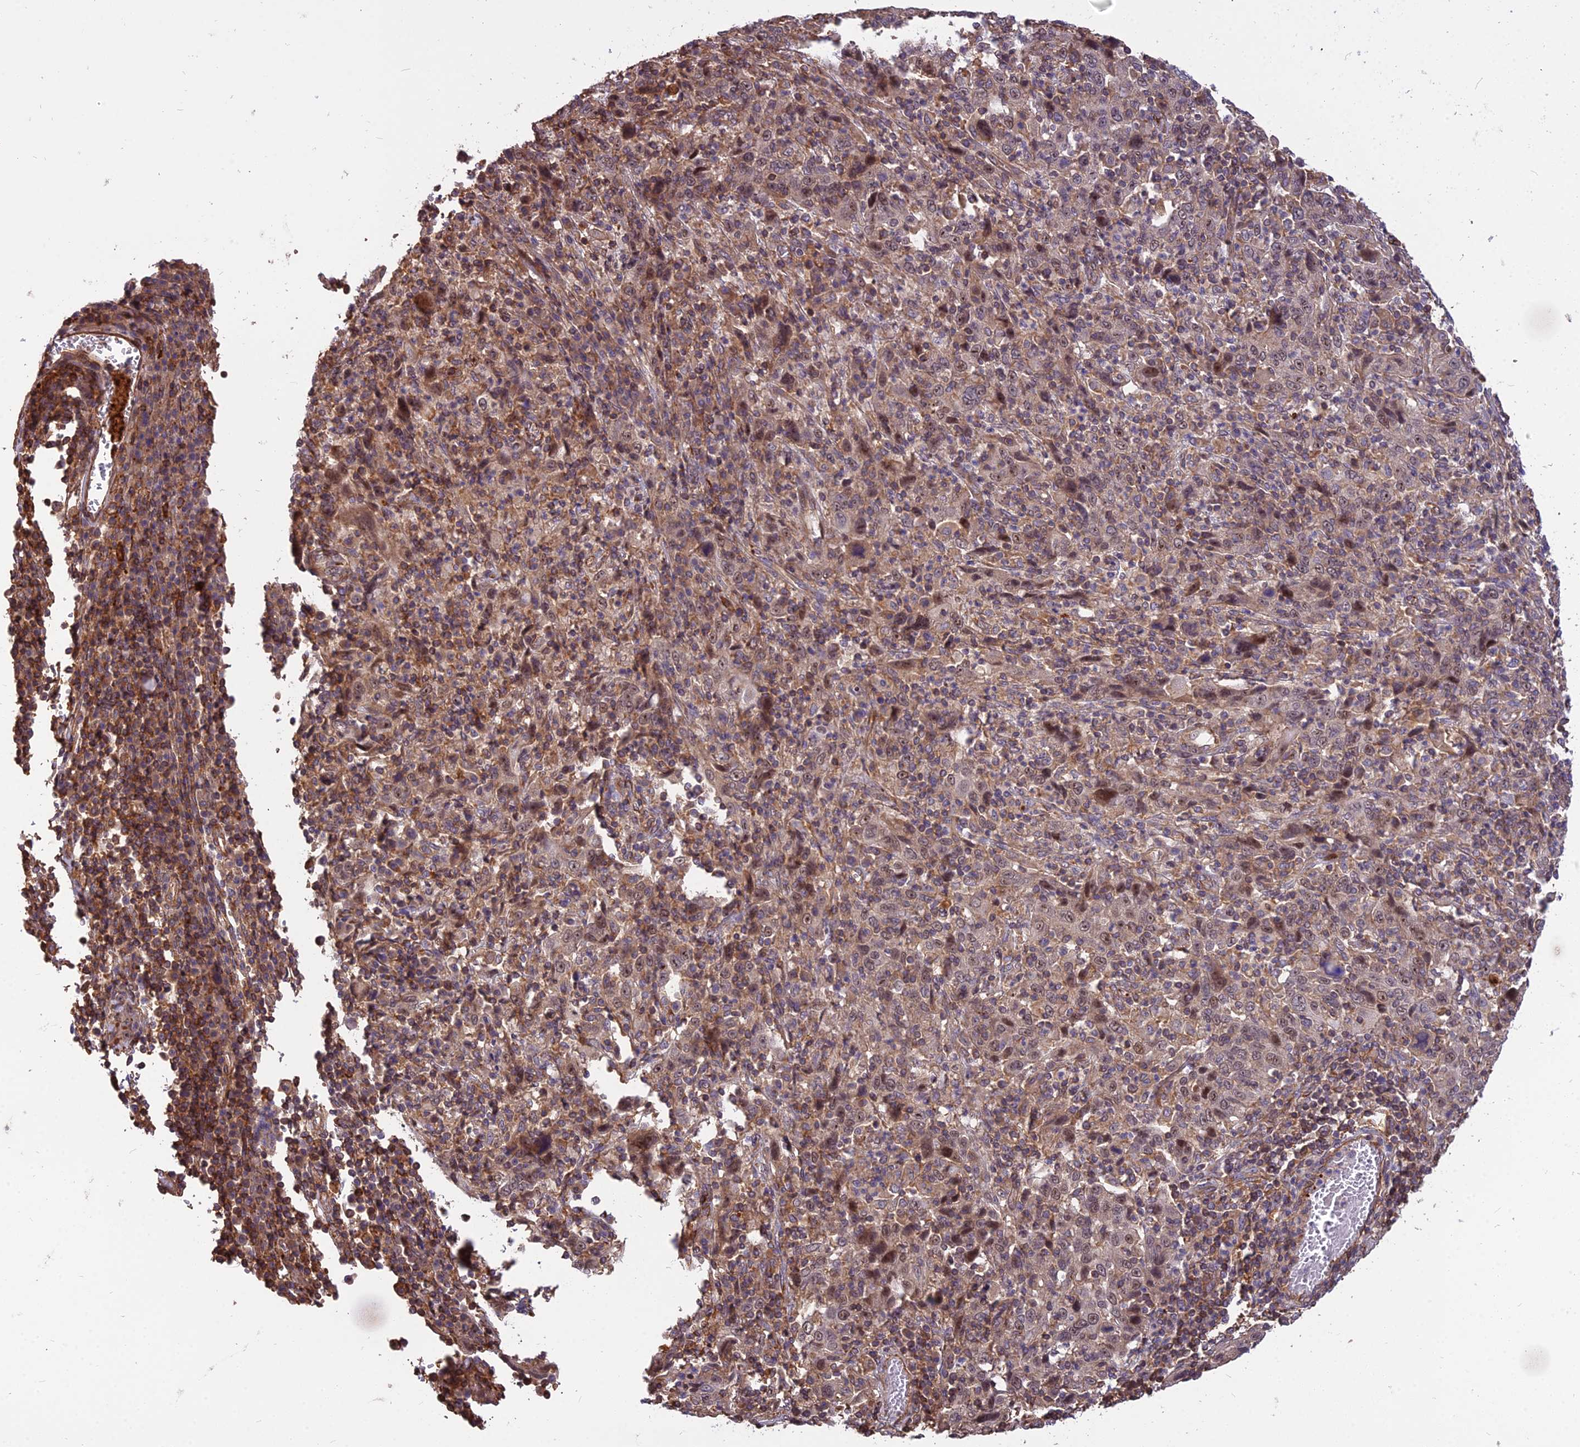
{"staining": {"intensity": "weak", "quantity": "<25%", "location": "cytoplasmic/membranous,nuclear"}, "tissue": "cervical cancer", "cell_type": "Tumor cells", "image_type": "cancer", "snomed": [{"axis": "morphology", "description": "Squamous cell carcinoma, NOS"}, {"axis": "topography", "description": "Cervix"}], "caption": "This is an immunohistochemistry (IHC) image of human cervical cancer. There is no positivity in tumor cells.", "gene": "TCEA3", "patient": {"sex": "female", "age": 46}}